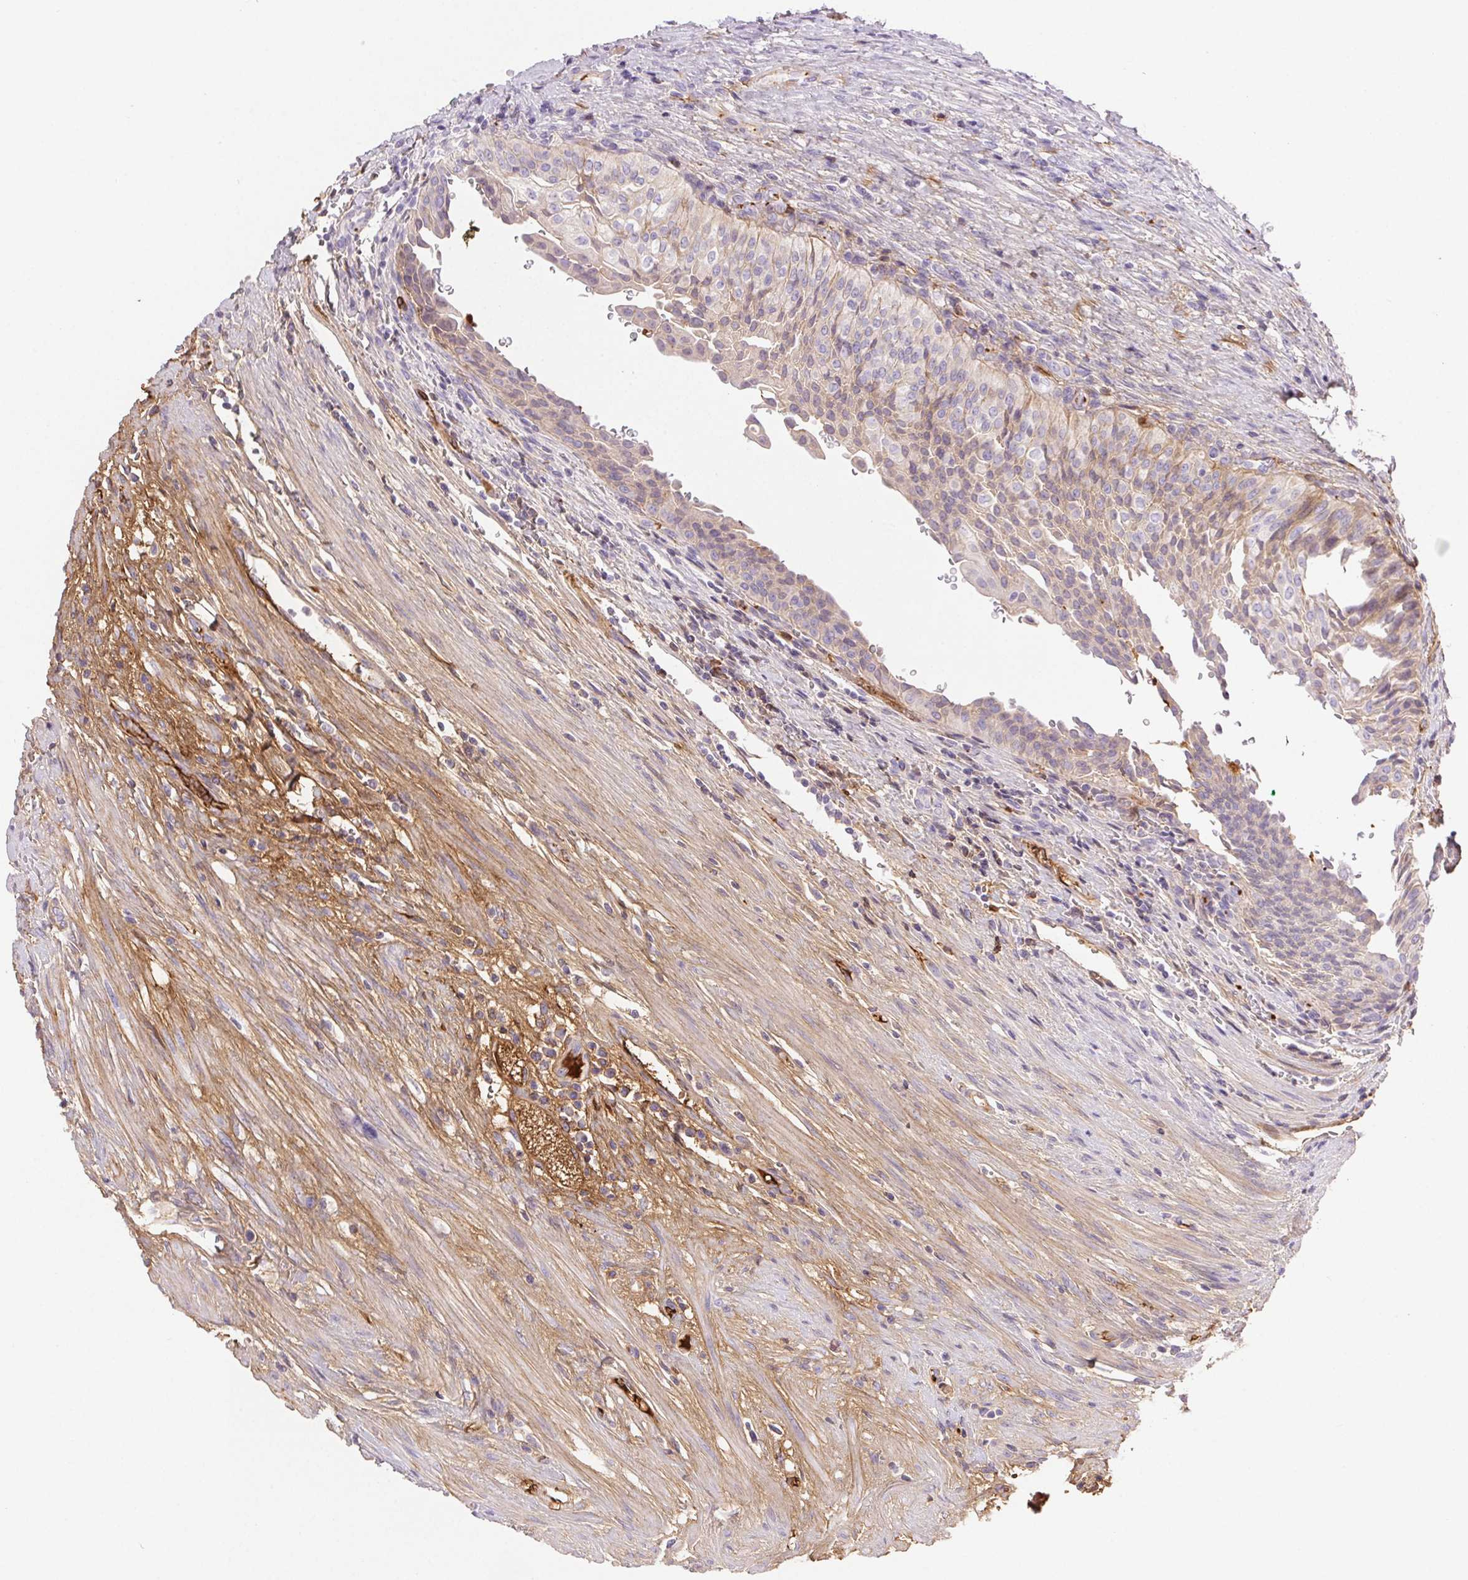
{"staining": {"intensity": "negative", "quantity": "none", "location": "none"}, "tissue": "urothelial cancer", "cell_type": "Tumor cells", "image_type": "cancer", "snomed": [{"axis": "morphology", "description": "Urothelial carcinoma, NOS"}, {"axis": "topography", "description": "Urinary bladder"}], "caption": "An image of transitional cell carcinoma stained for a protein demonstrates no brown staining in tumor cells.", "gene": "FGA", "patient": {"sex": "male", "age": 62}}